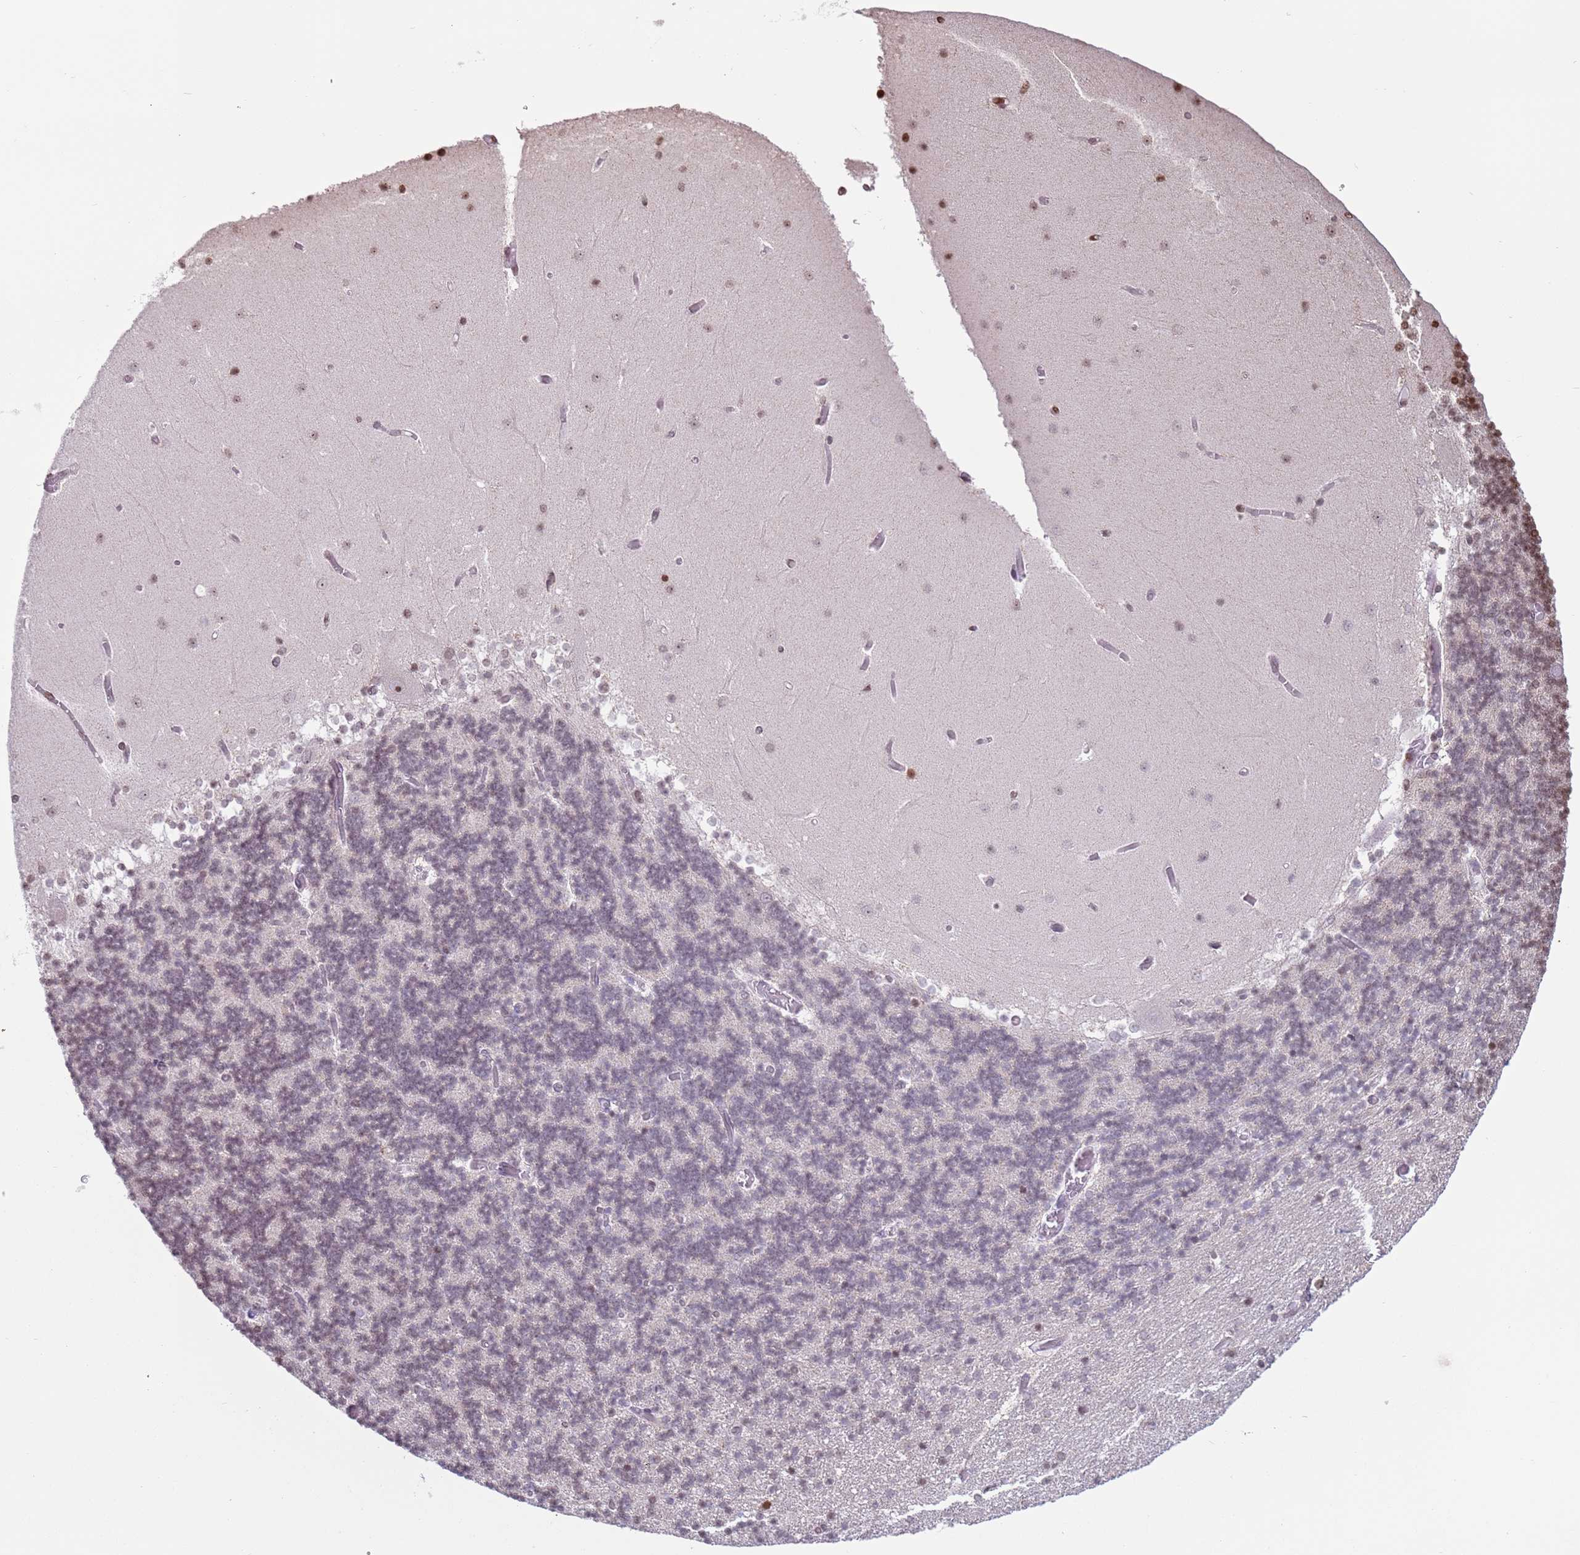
{"staining": {"intensity": "moderate", "quantity": "25%-75%", "location": "nuclear"}, "tissue": "cerebellum", "cell_type": "Cells in granular layer", "image_type": "normal", "snomed": [{"axis": "morphology", "description": "Normal tissue, NOS"}, {"axis": "topography", "description": "Cerebellum"}], "caption": "Immunohistochemistry (IHC) photomicrograph of normal human cerebellum stained for a protein (brown), which reveals medium levels of moderate nuclear positivity in approximately 25%-75% of cells in granular layer.", "gene": "SCAF1", "patient": {"sex": "female", "age": 28}}